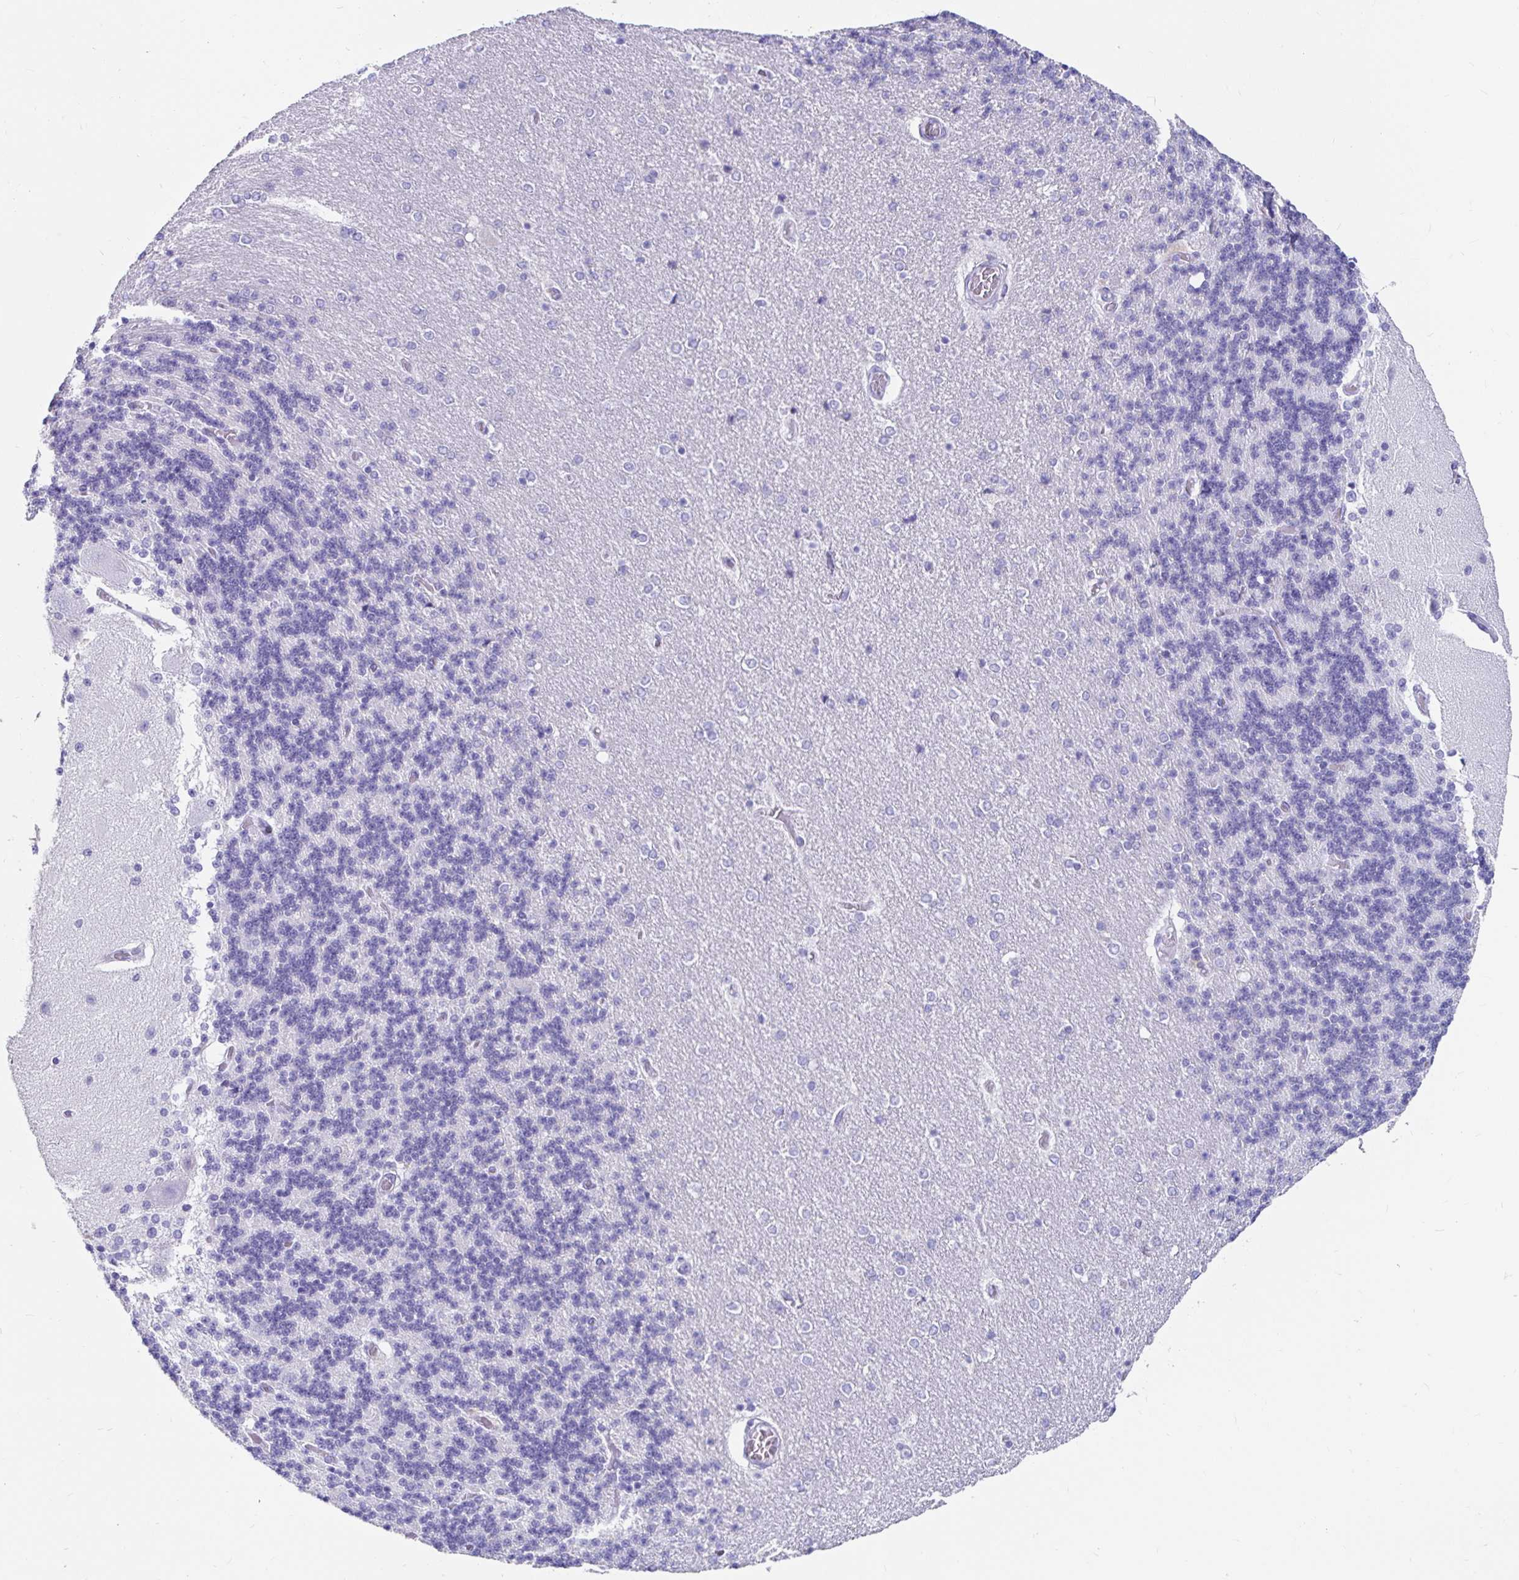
{"staining": {"intensity": "negative", "quantity": "none", "location": "none"}, "tissue": "cerebellum", "cell_type": "Cells in granular layer", "image_type": "normal", "snomed": [{"axis": "morphology", "description": "Normal tissue, NOS"}, {"axis": "topography", "description": "Cerebellum"}], "caption": "Immunohistochemistry (IHC) histopathology image of normal cerebellum: cerebellum stained with DAB (3,3'-diaminobenzidine) demonstrates no significant protein expression in cells in granular layer. The staining was performed using DAB to visualize the protein expression in brown, while the nuclei were stained in blue with hematoxylin (Magnification: 20x).", "gene": "ZPBP2", "patient": {"sex": "female", "age": 54}}